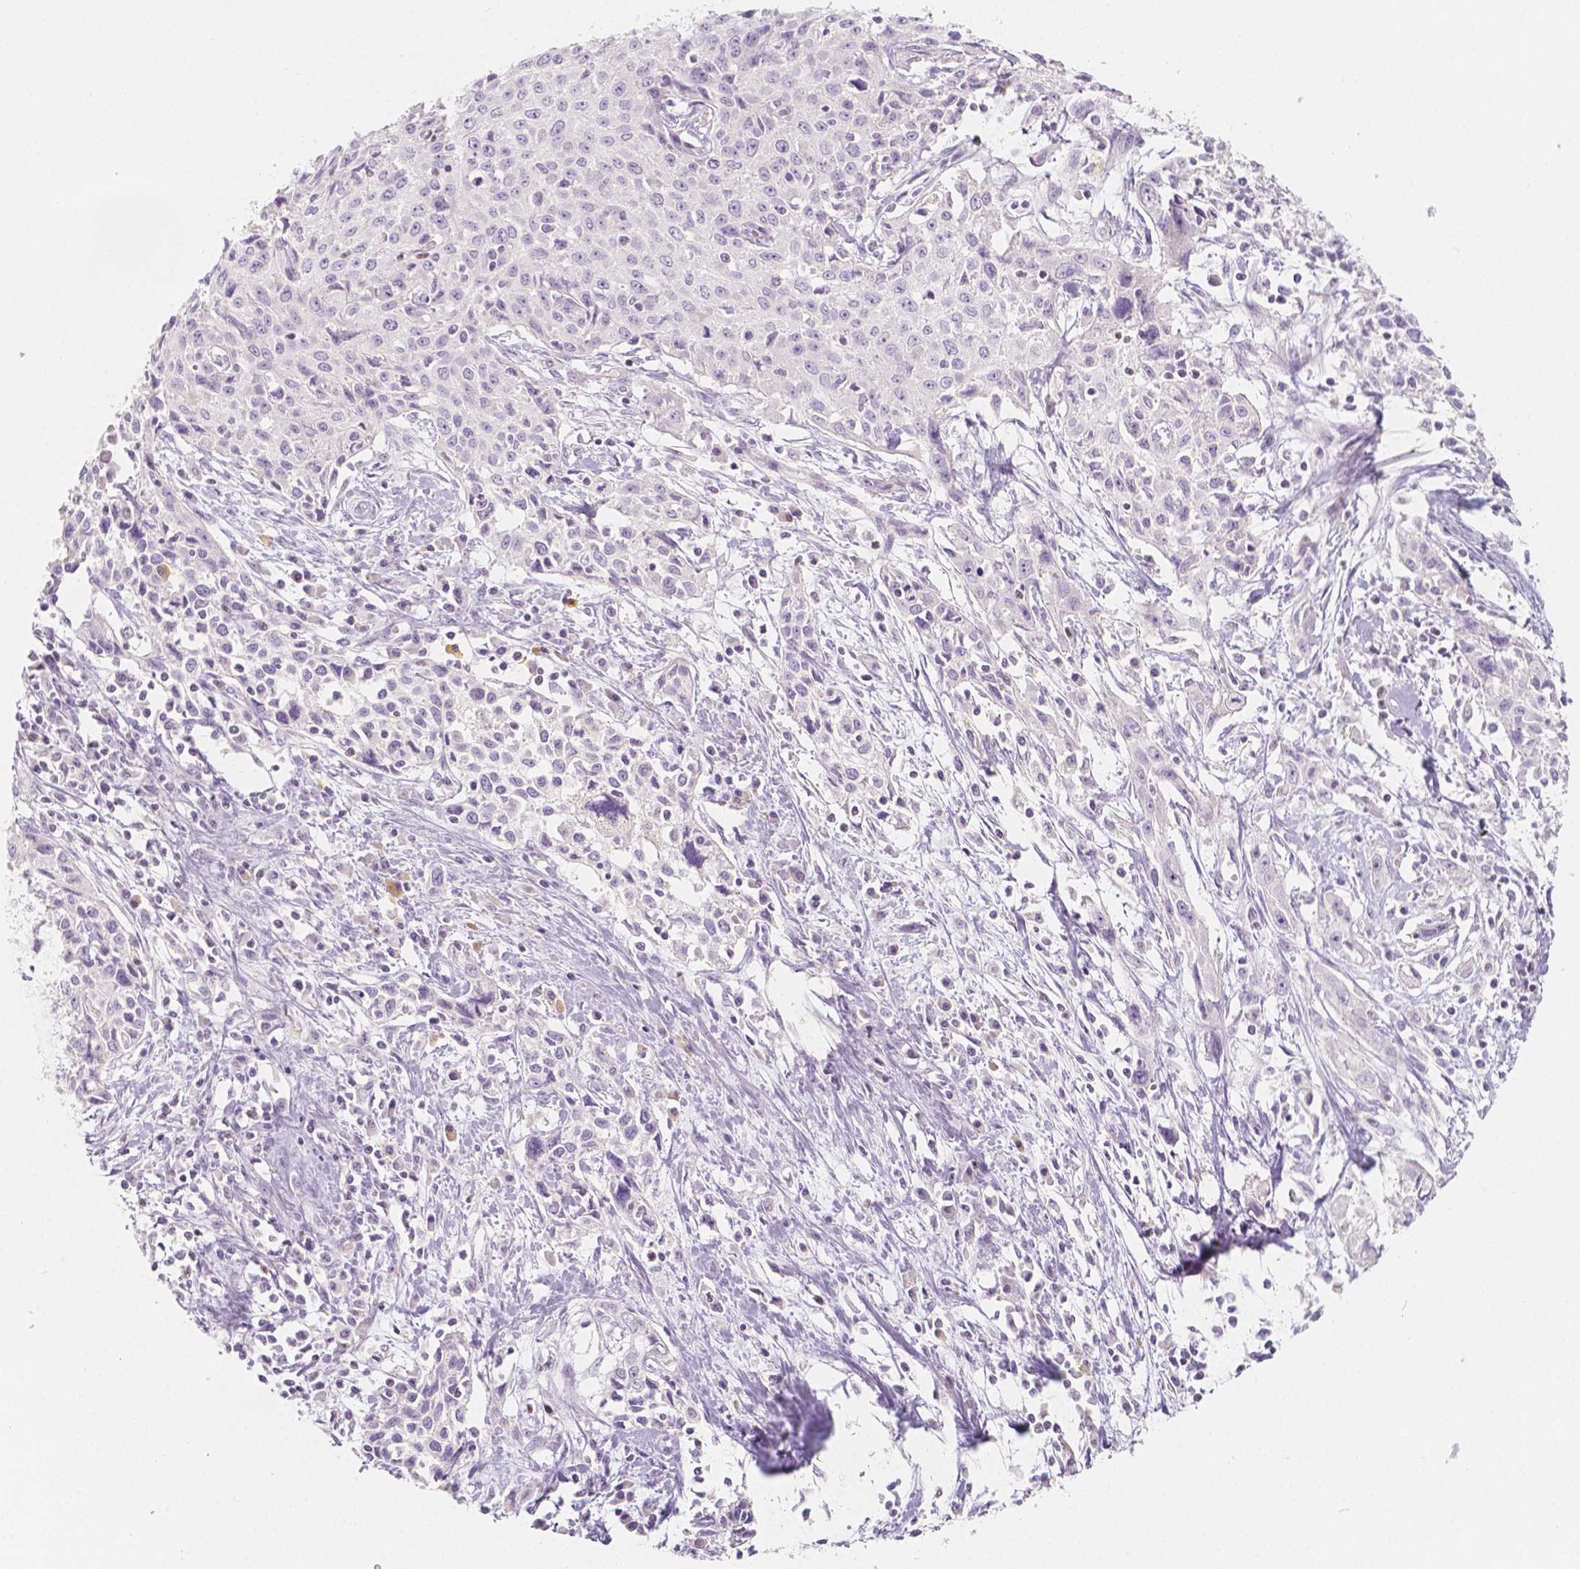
{"staining": {"intensity": "negative", "quantity": "none", "location": "none"}, "tissue": "cervical cancer", "cell_type": "Tumor cells", "image_type": "cancer", "snomed": [{"axis": "morphology", "description": "Squamous cell carcinoma, NOS"}, {"axis": "topography", "description": "Cervix"}], "caption": "High power microscopy photomicrograph of an immunohistochemistry (IHC) histopathology image of cervical cancer (squamous cell carcinoma), revealing no significant positivity in tumor cells.", "gene": "BATF", "patient": {"sex": "female", "age": 38}}